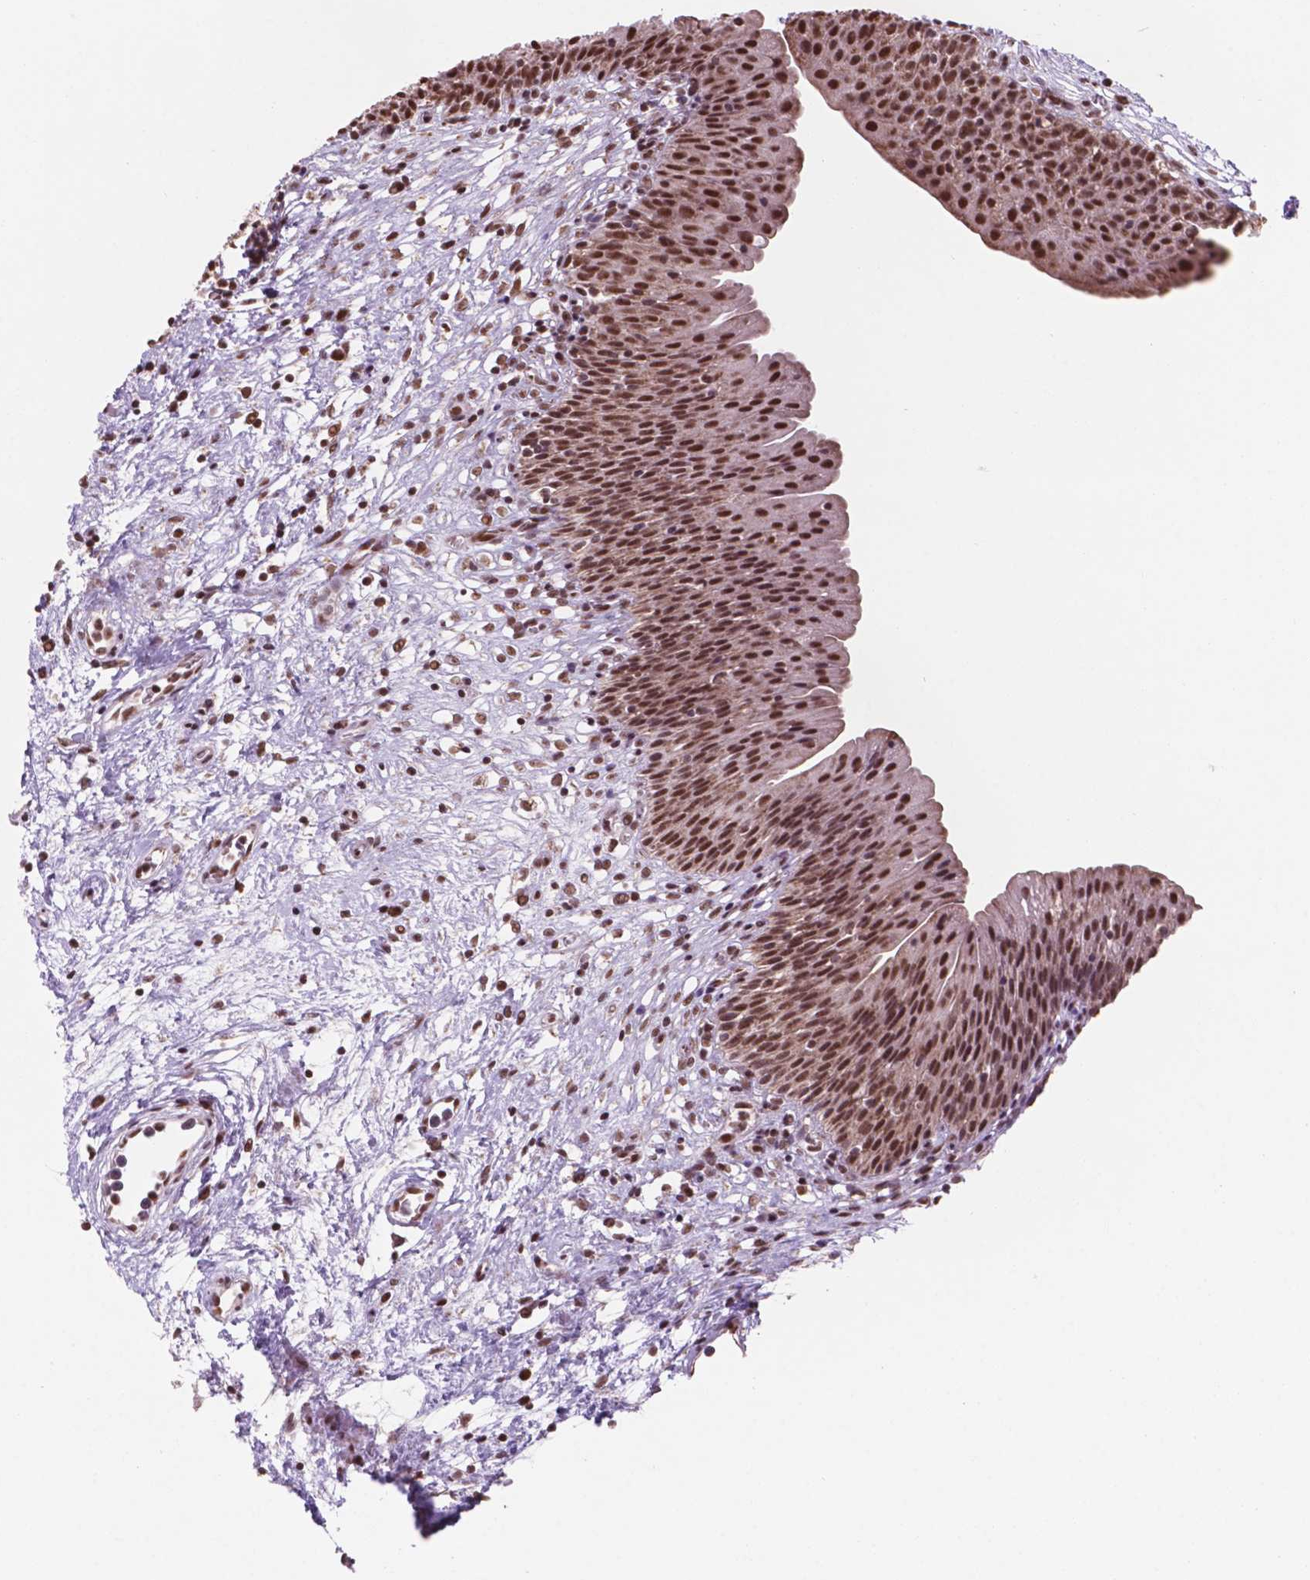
{"staining": {"intensity": "strong", "quantity": ">75%", "location": "cytoplasmic/membranous,nuclear"}, "tissue": "urinary bladder", "cell_type": "Urothelial cells", "image_type": "normal", "snomed": [{"axis": "morphology", "description": "Normal tissue, NOS"}, {"axis": "topography", "description": "Urinary bladder"}], "caption": "The image shows immunohistochemical staining of normal urinary bladder. There is strong cytoplasmic/membranous,nuclear staining is seen in approximately >75% of urothelial cells. (IHC, brightfield microscopy, high magnification).", "gene": "NDUFA10", "patient": {"sex": "male", "age": 76}}